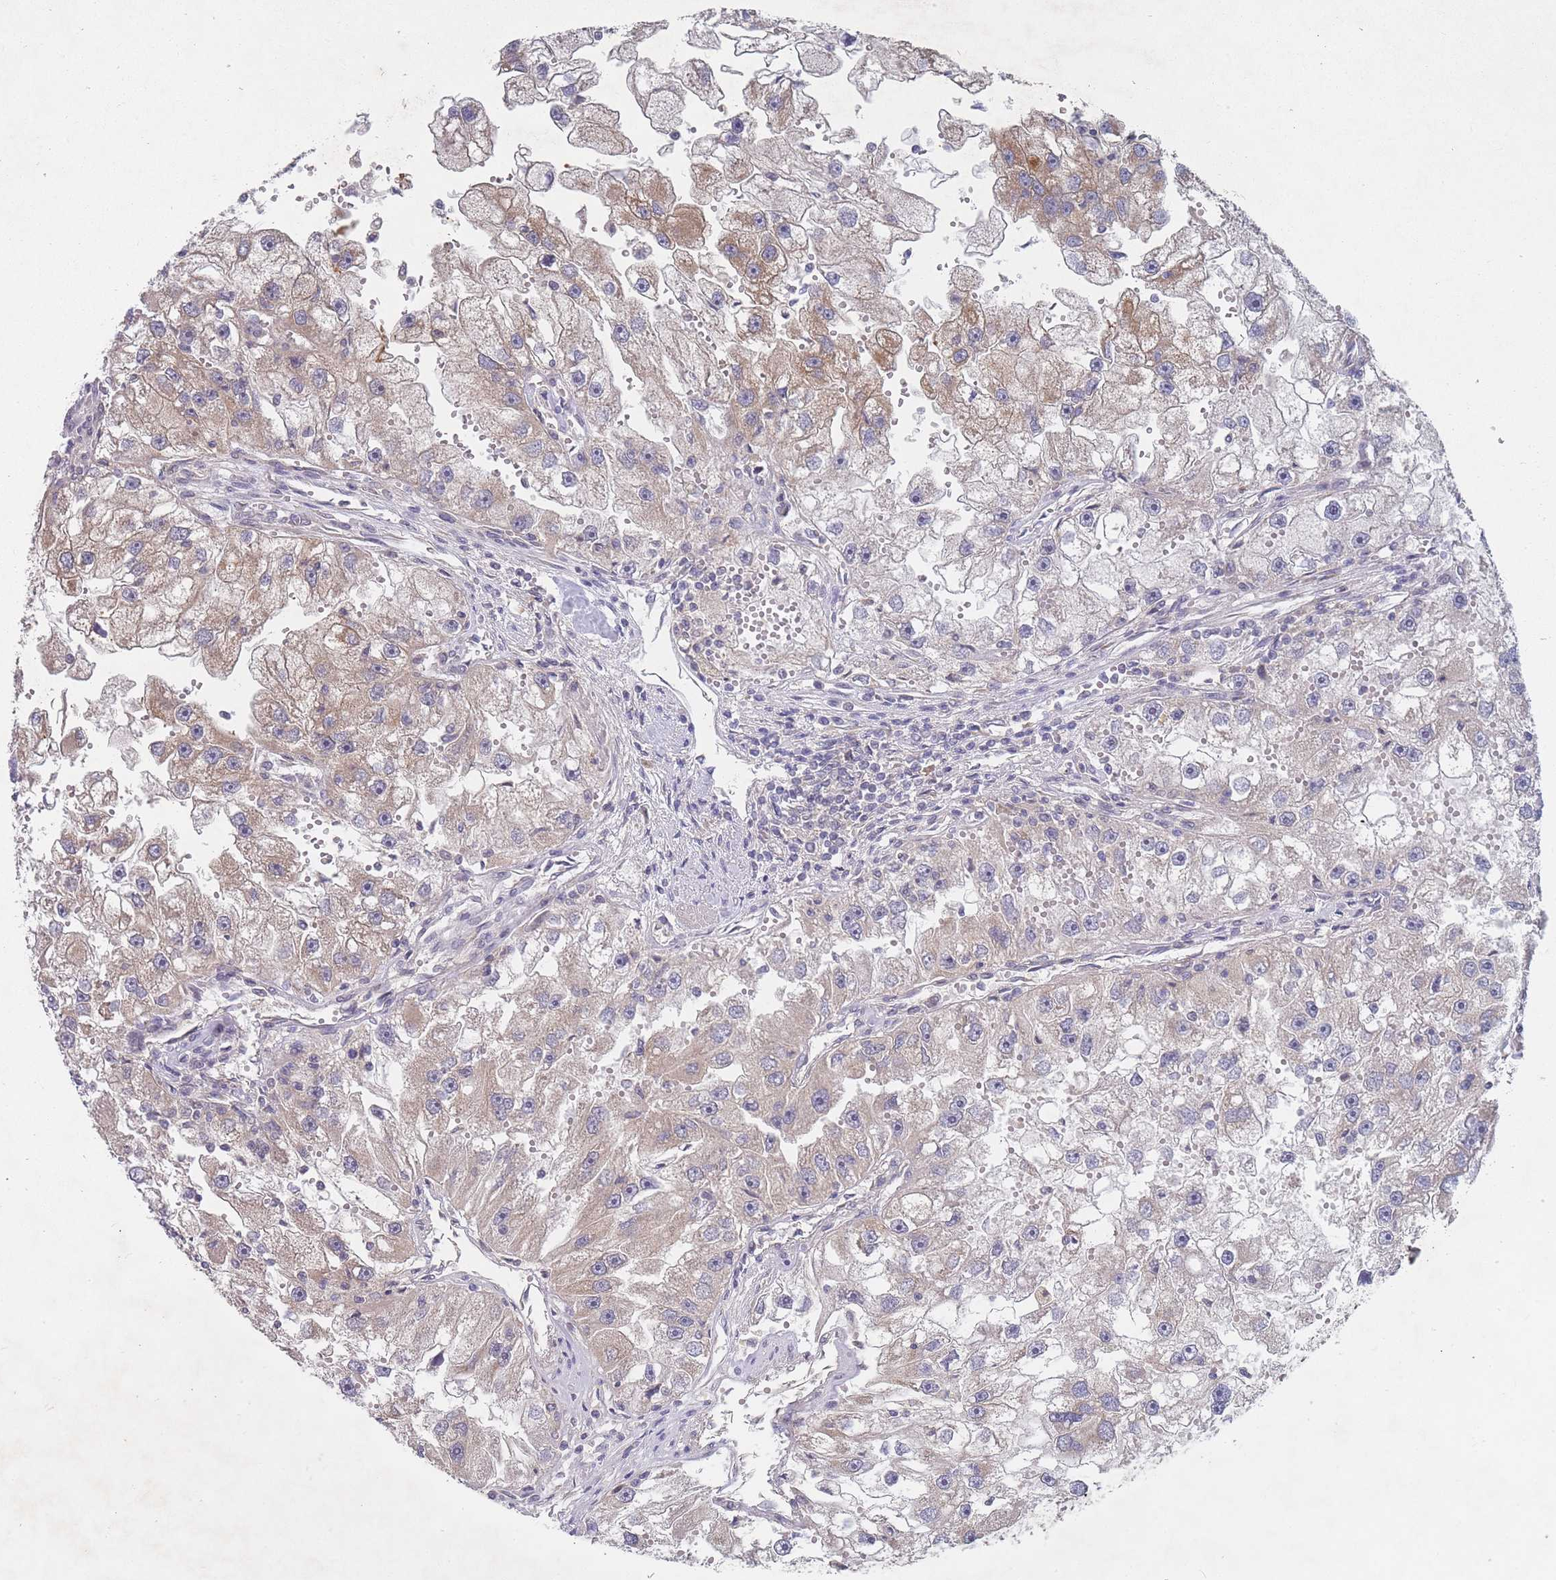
{"staining": {"intensity": "weak", "quantity": "25%-75%", "location": "cytoplasmic/membranous"}, "tissue": "renal cancer", "cell_type": "Tumor cells", "image_type": "cancer", "snomed": [{"axis": "morphology", "description": "Adenocarcinoma, NOS"}, {"axis": "topography", "description": "Kidney"}], "caption": "A histopathology image of human renal cancer (adenocarcinoma) stained for a protein demonstrates weak cytoplasmic/membranous brown staining in tumor cells.", "gene": "SLC35F5", "patient": {"sex": "male", "age": 63}}